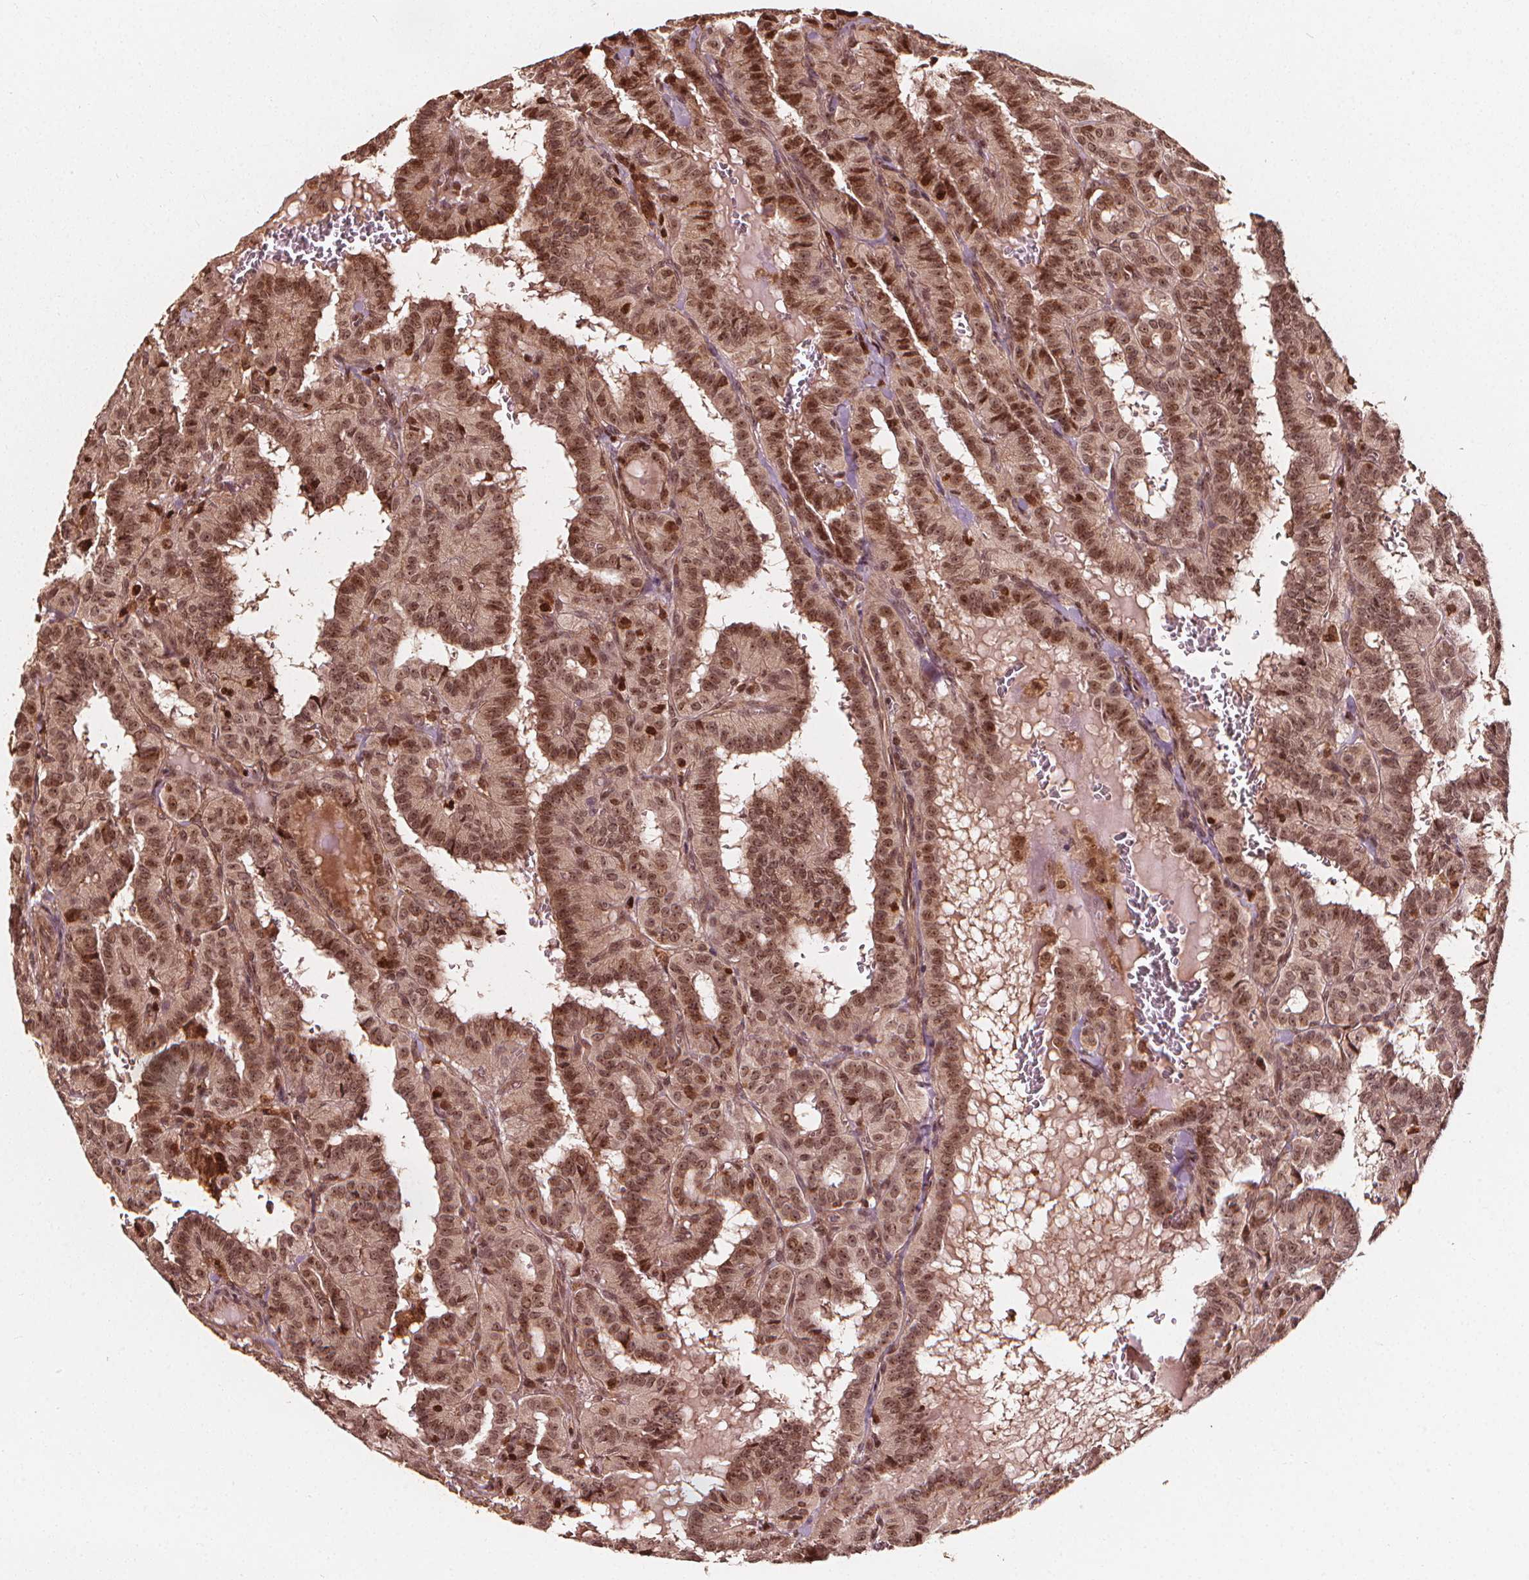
{"staining": {"intensity": "moderate", "quantity": ">75%", "location": "cytoplasmic/membranous,nuclear"}, "tissue": "thyroid cancer", "cell_type": "Tumor cells", "image_type": "cancer", "snomed": [{"axis": "morphology", "description": "Papillary adenocarcinoma, NOS"}, {"axis": "topography", "description": "Thyroid gland"}], "caption": "DAB immunohistochemical staining of human thyroid cancer demonstrates moderate cytoplasmic/membranous and nuclear protein positivity in about >75% of tumor cells.", "gene": "EXOSC9", "patient": {"sex": "female", "age": 21}}